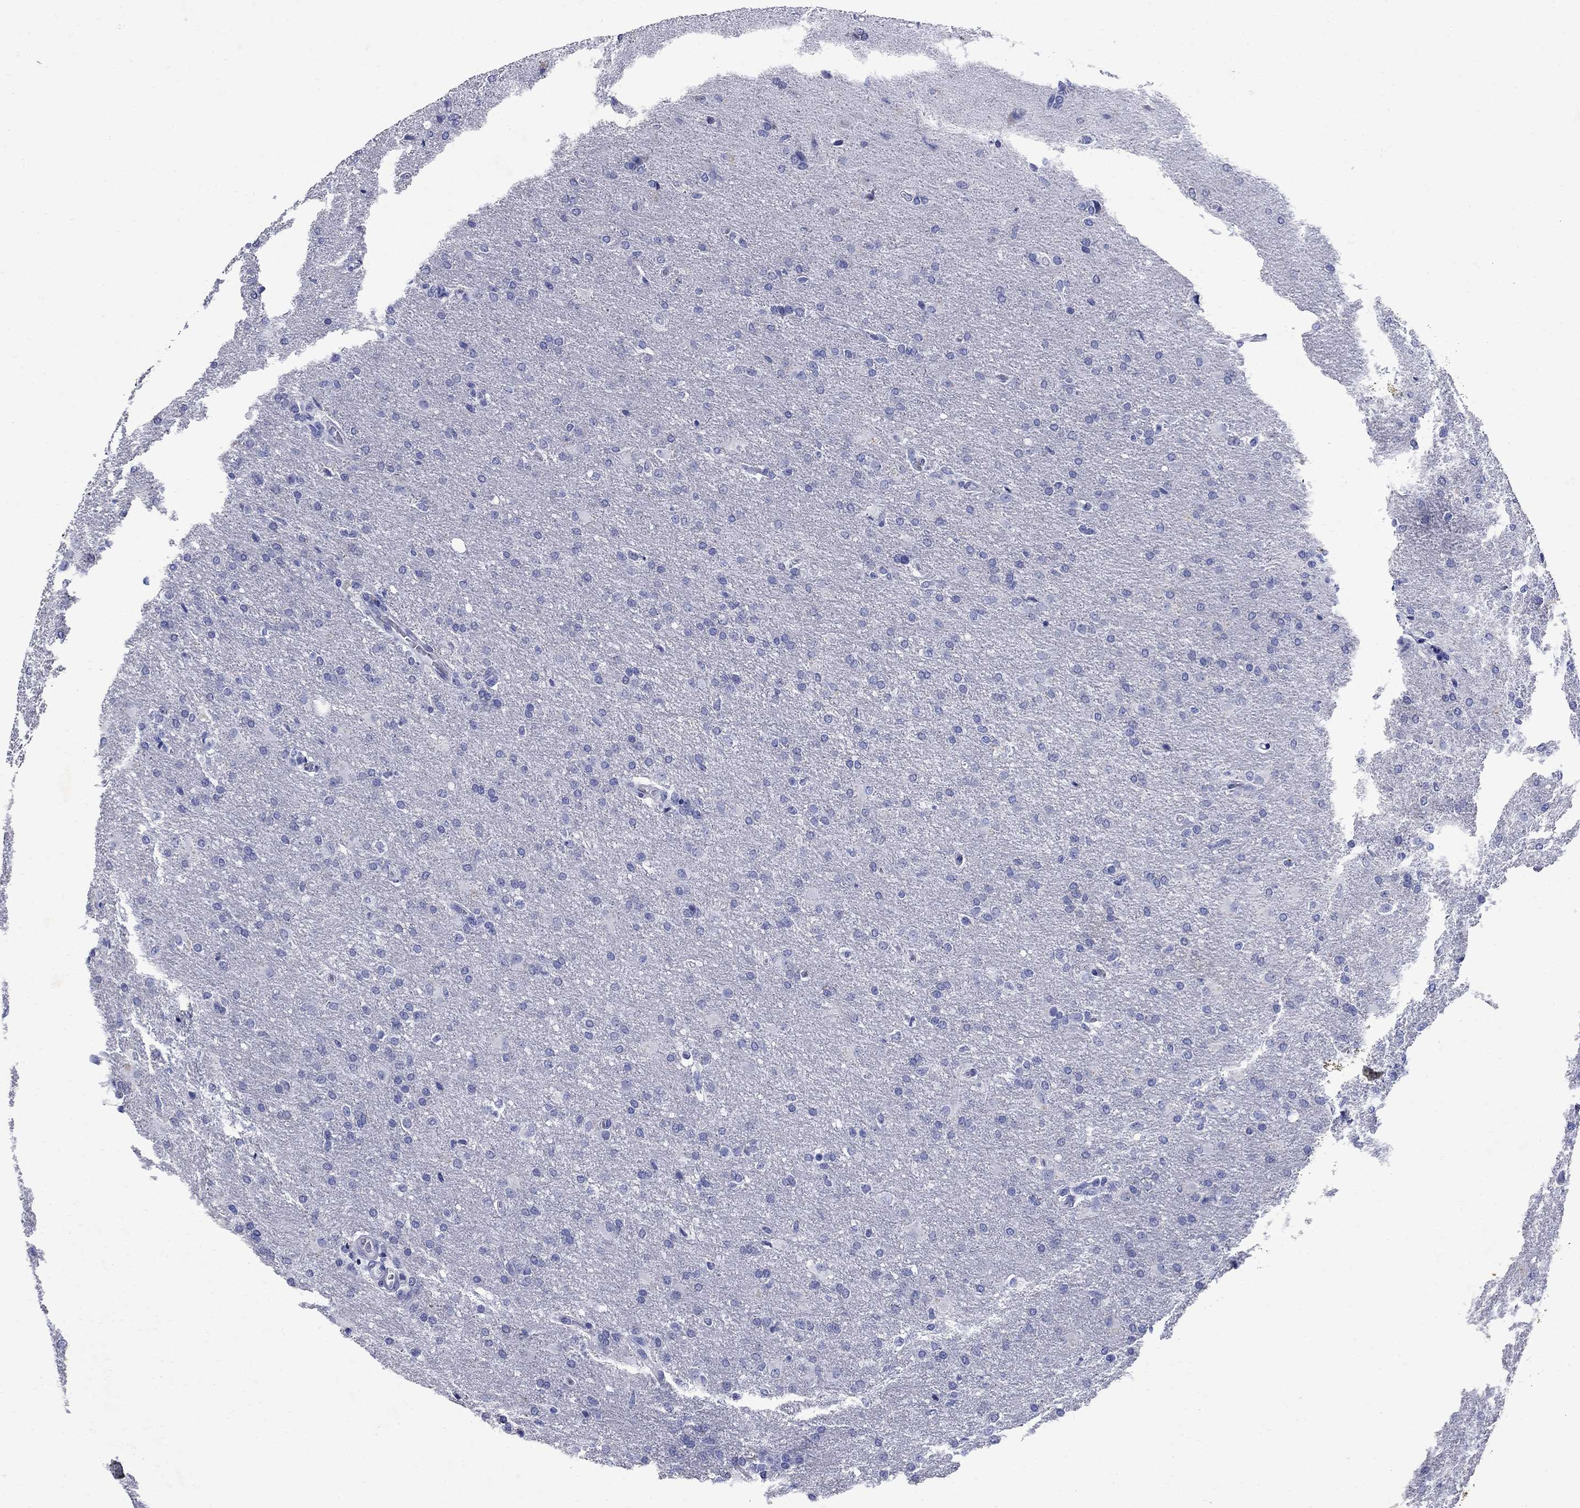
{"staining": {"intensity": "negative", "quantity": "none", "location": "none"}, "tissue": "glioma", "cell_type": "Tumor cells", "image_type": "cancer", "snomed": [{"axis": "morphology", "description": "Glioma, malignant, High grade"}, {"axis": "topography", "description": "Brain"}], "caption": "IHC histopathology image of neoplastic tissue: glioma stained with DAB exhibits no significant protein positivity in tumor cells. (DAB immunohistochemistry visualized using brightfield microscopy, high magnification).", "gene": "CD1A", "patient": {"sex": "male", "age": 68}}